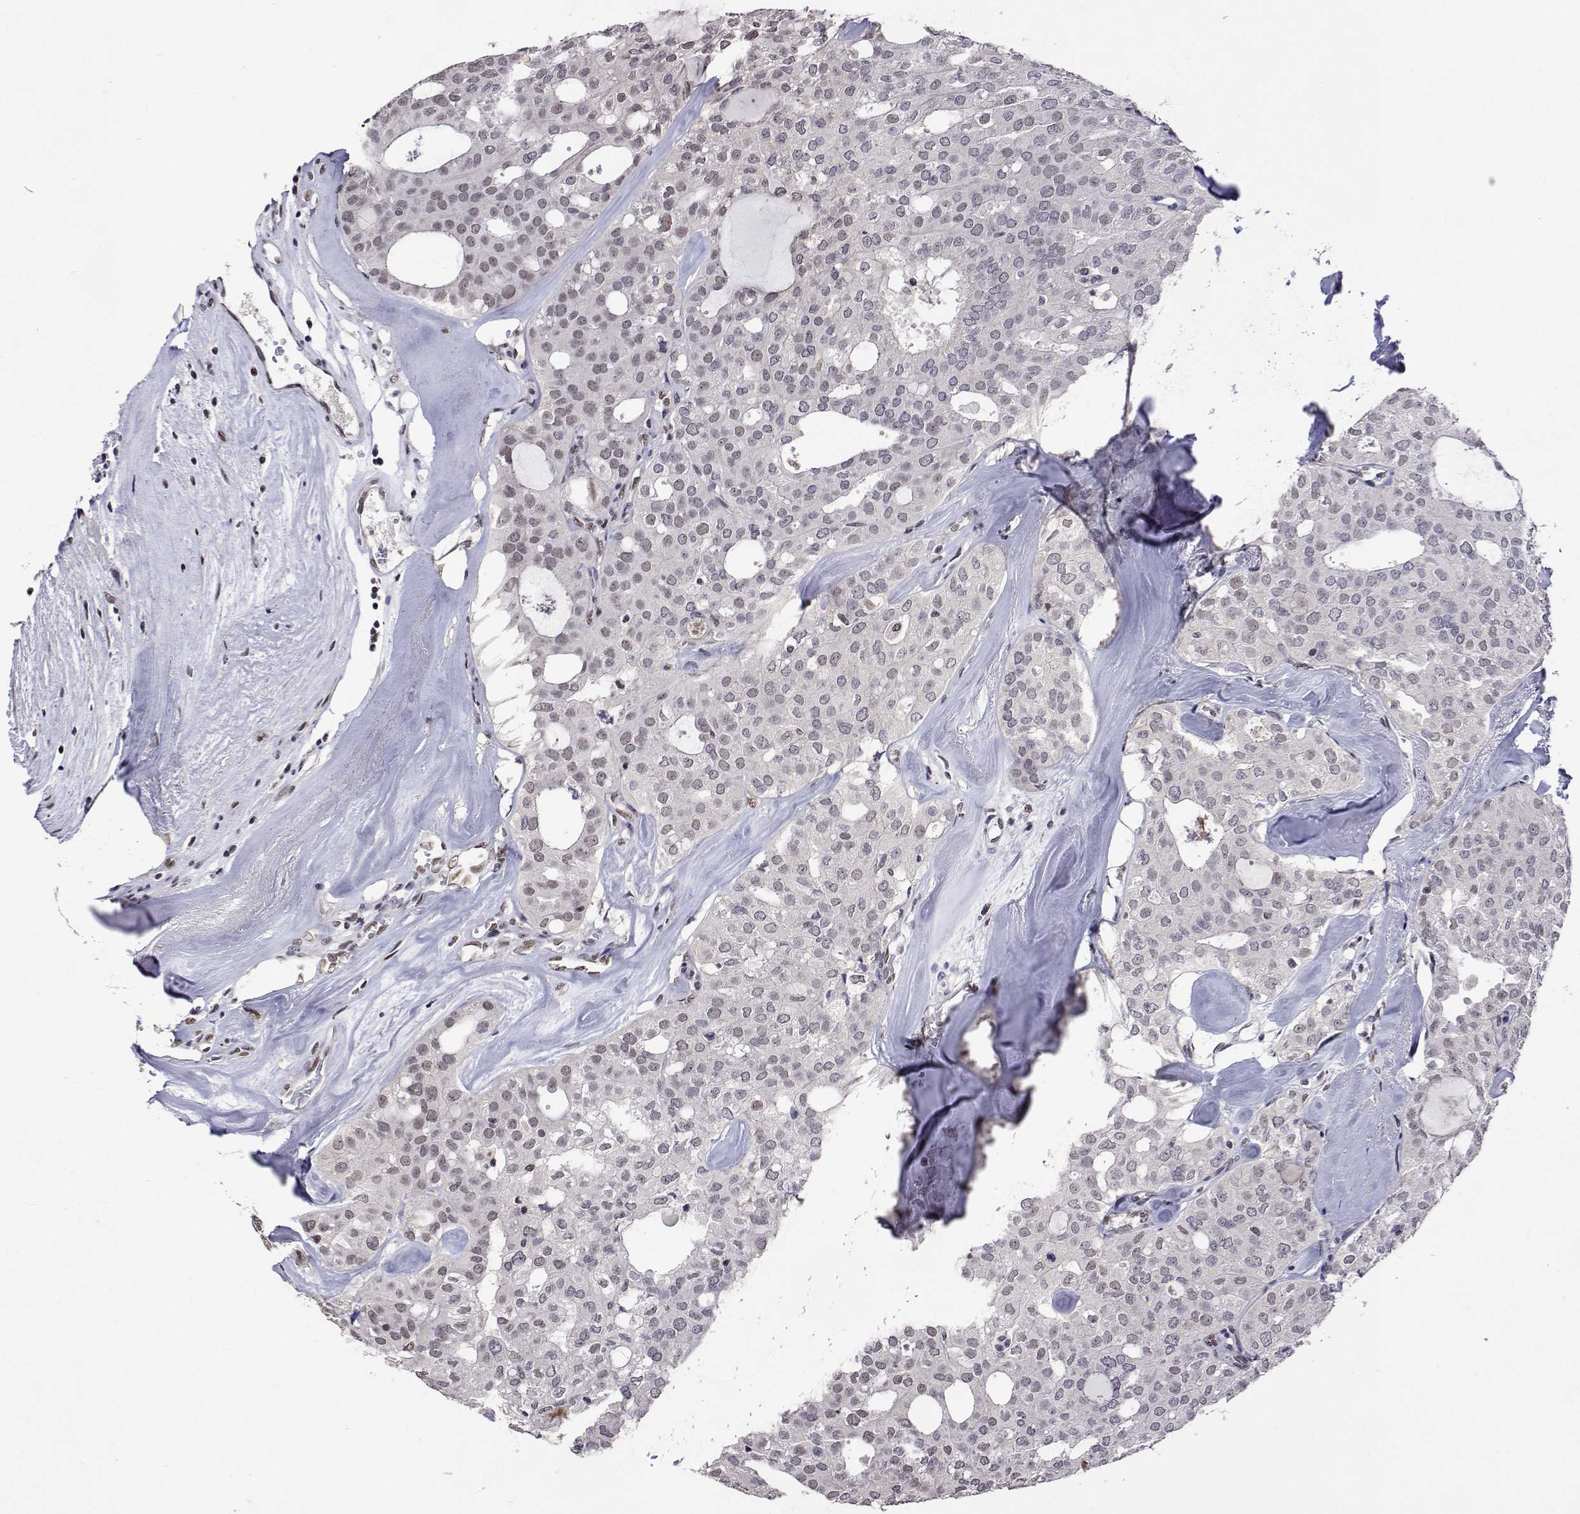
{"staining": {"intensity": "weak", "quantity": "25%-75%", "location": "nuclear"}, "tissue": "thyroid cancer", "cell_type": "Tumor cells", "image_type": "cancer", "snomed": [{"axis": "morphology", "description": "Follicular adenoma carcinoma, NOS"}, {"axis": "topography", "description": "Thyroid gland"}], "caption": "High-power microscopy captured an immunohistochemistry (IHC) histopathology image of thyroid cancer (follicular adenoma carcinoma), revealing weak nuclear expression in approximately 25%-75% of tumor cells.", "gene": "HNRNPA0", "patient": {"sex": "male", "age": 75}}